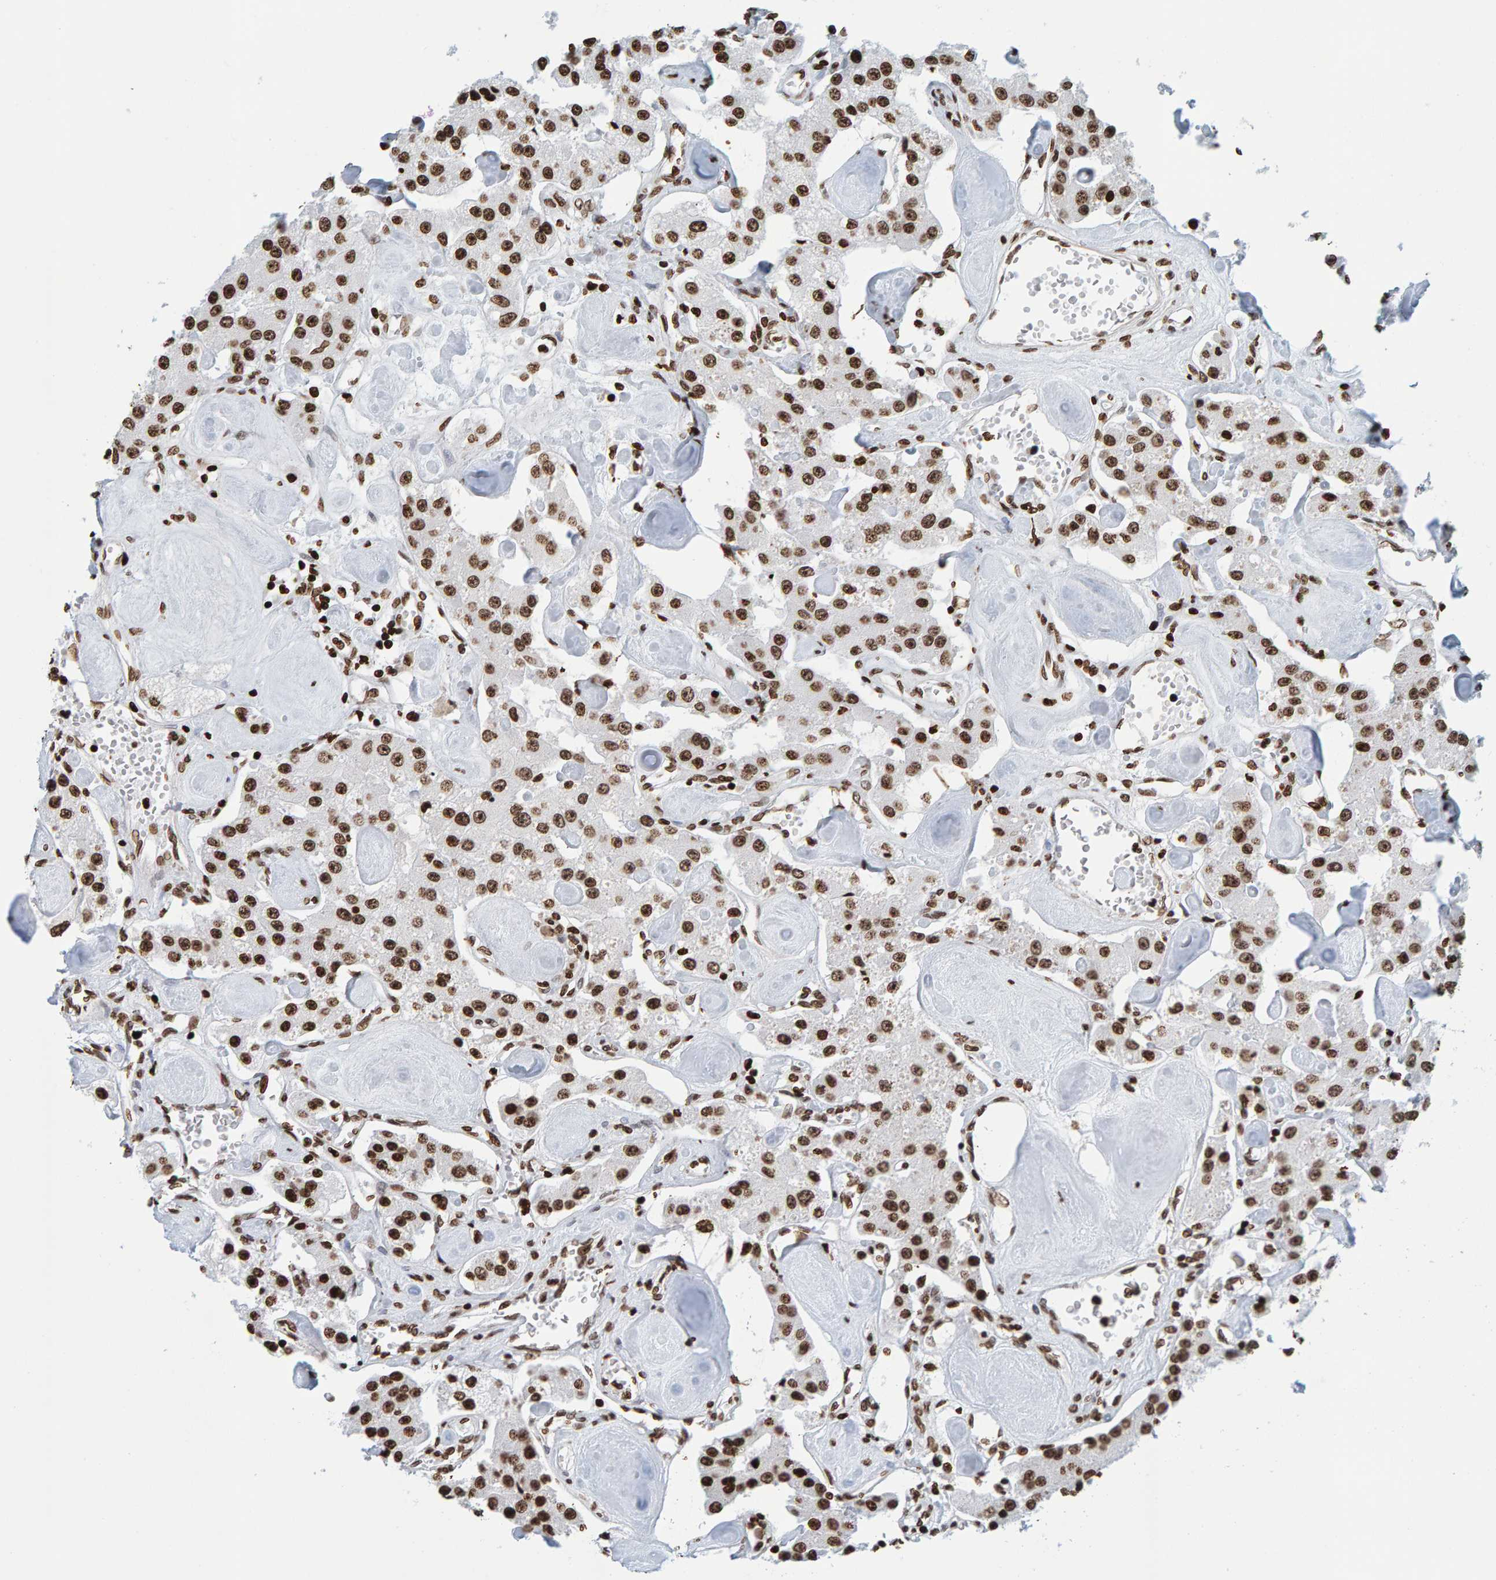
{"staining": {"intensity": "strong", "quantity": ">75%", "location": "nuclear"}, "tissue": "carcinoid", "cell_type": "Tumor cells", "image_type": "cancer", "snomed": [{"axis": "morphology", "description": "Carcinoid, malignant, NOS"}, {"axis": "topography", "description": "Pancreas"}], "caption": "Immunohistochemical staining of human malignant carcinoid shows high levels of strong nuclear expression in about >75% of tumor cells.", "gene": "BRF2", "patient": {"sex": "male", "age": 41}}